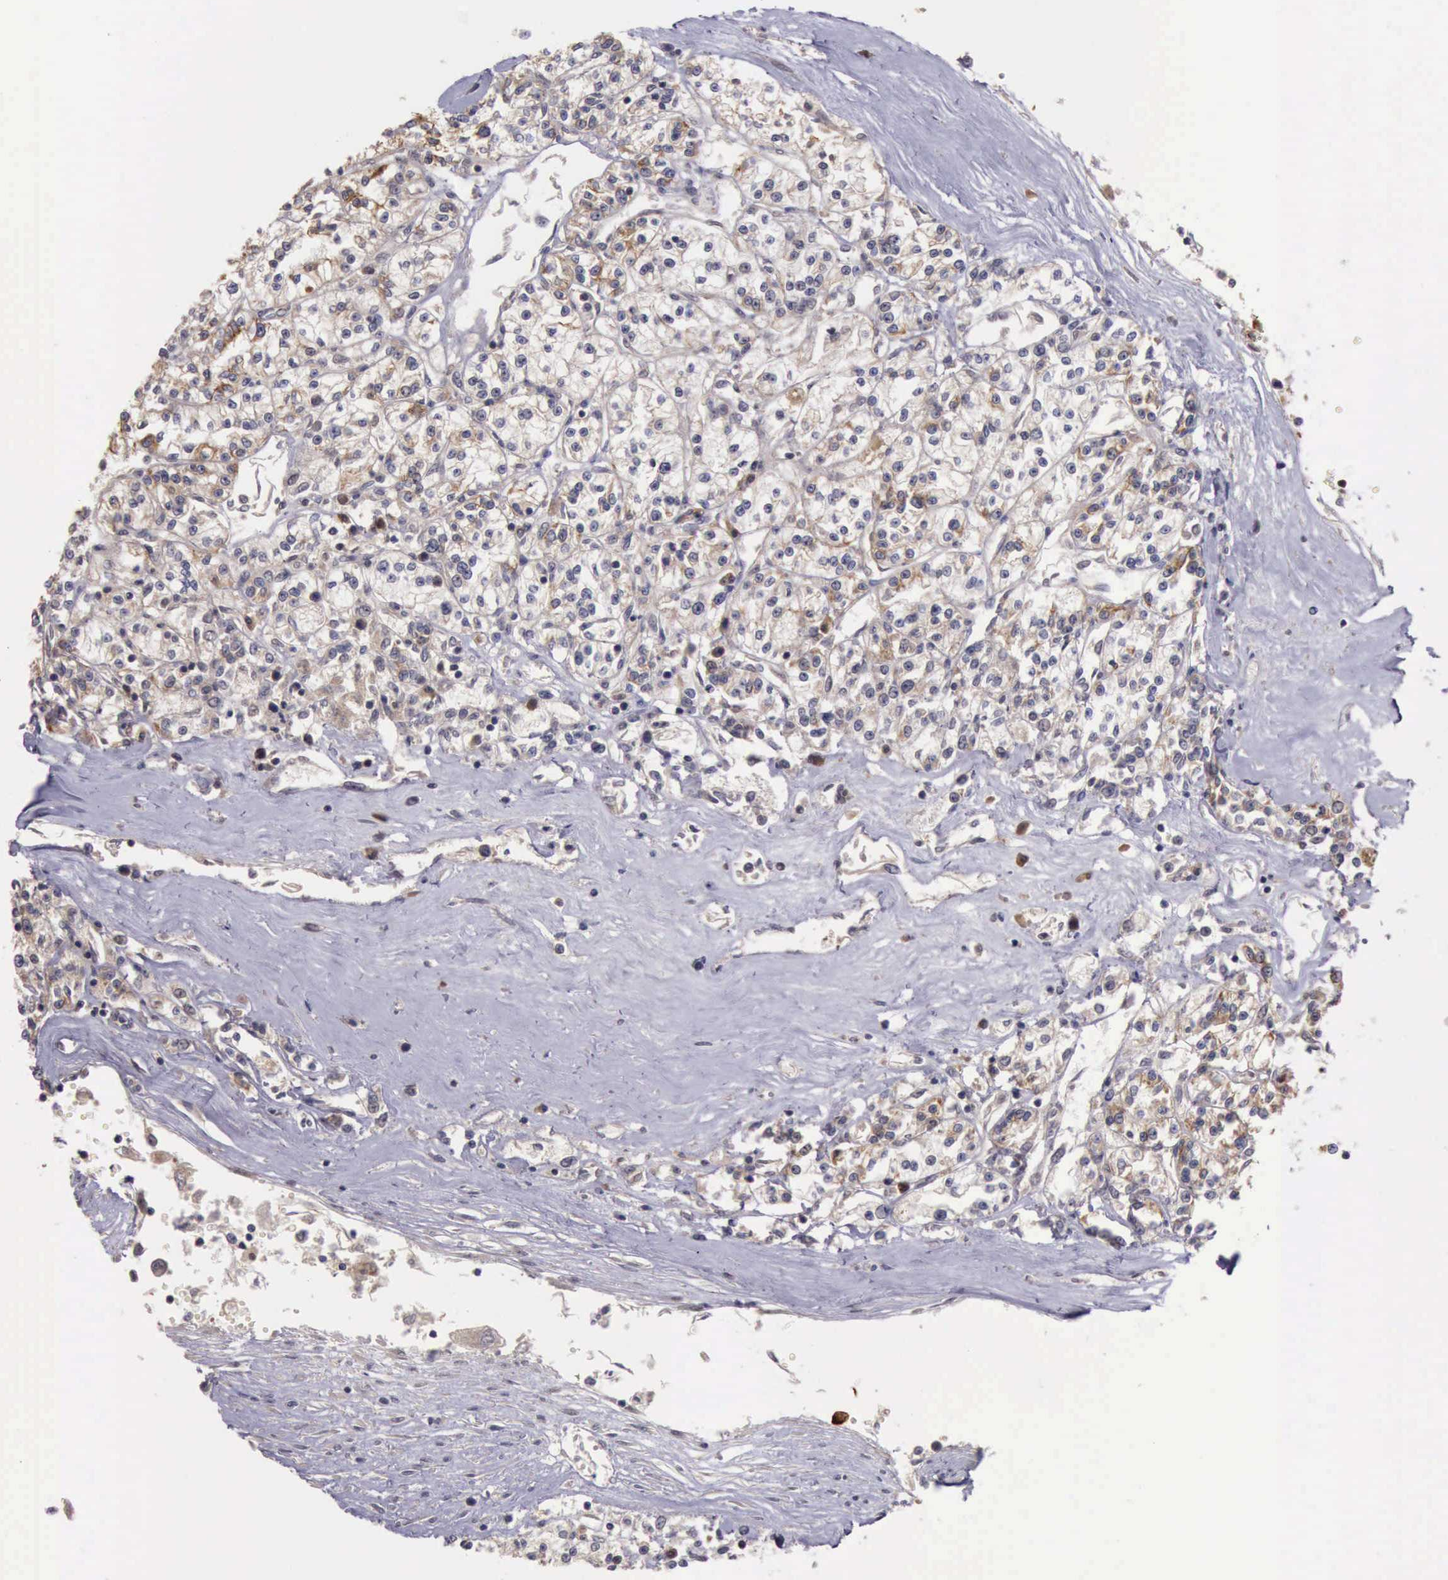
{"staining": {"intensity": "weak", "quantity": "<25%", "location": "cytoplasmic/membranous"}, "tissue": "renal cancer", "cell_type": "Tumor cells", "image_type": "cancer", "snomed": [{"axis": "morphology", "description": "Adenocarcinoma, NOS"}, {"axis": "topography", "description": "Kidney"}], "caption": "There is no significant positivity in tumor cells of renal adenocarcinoma. (Stains: DAB immunohistochemistry (IHC) with hematoxylin counter stain, Microscopy: brightfield microscopy at high magnification).", "gene": "RAB39B", "patient": {"sex": "female", "age": 76}}